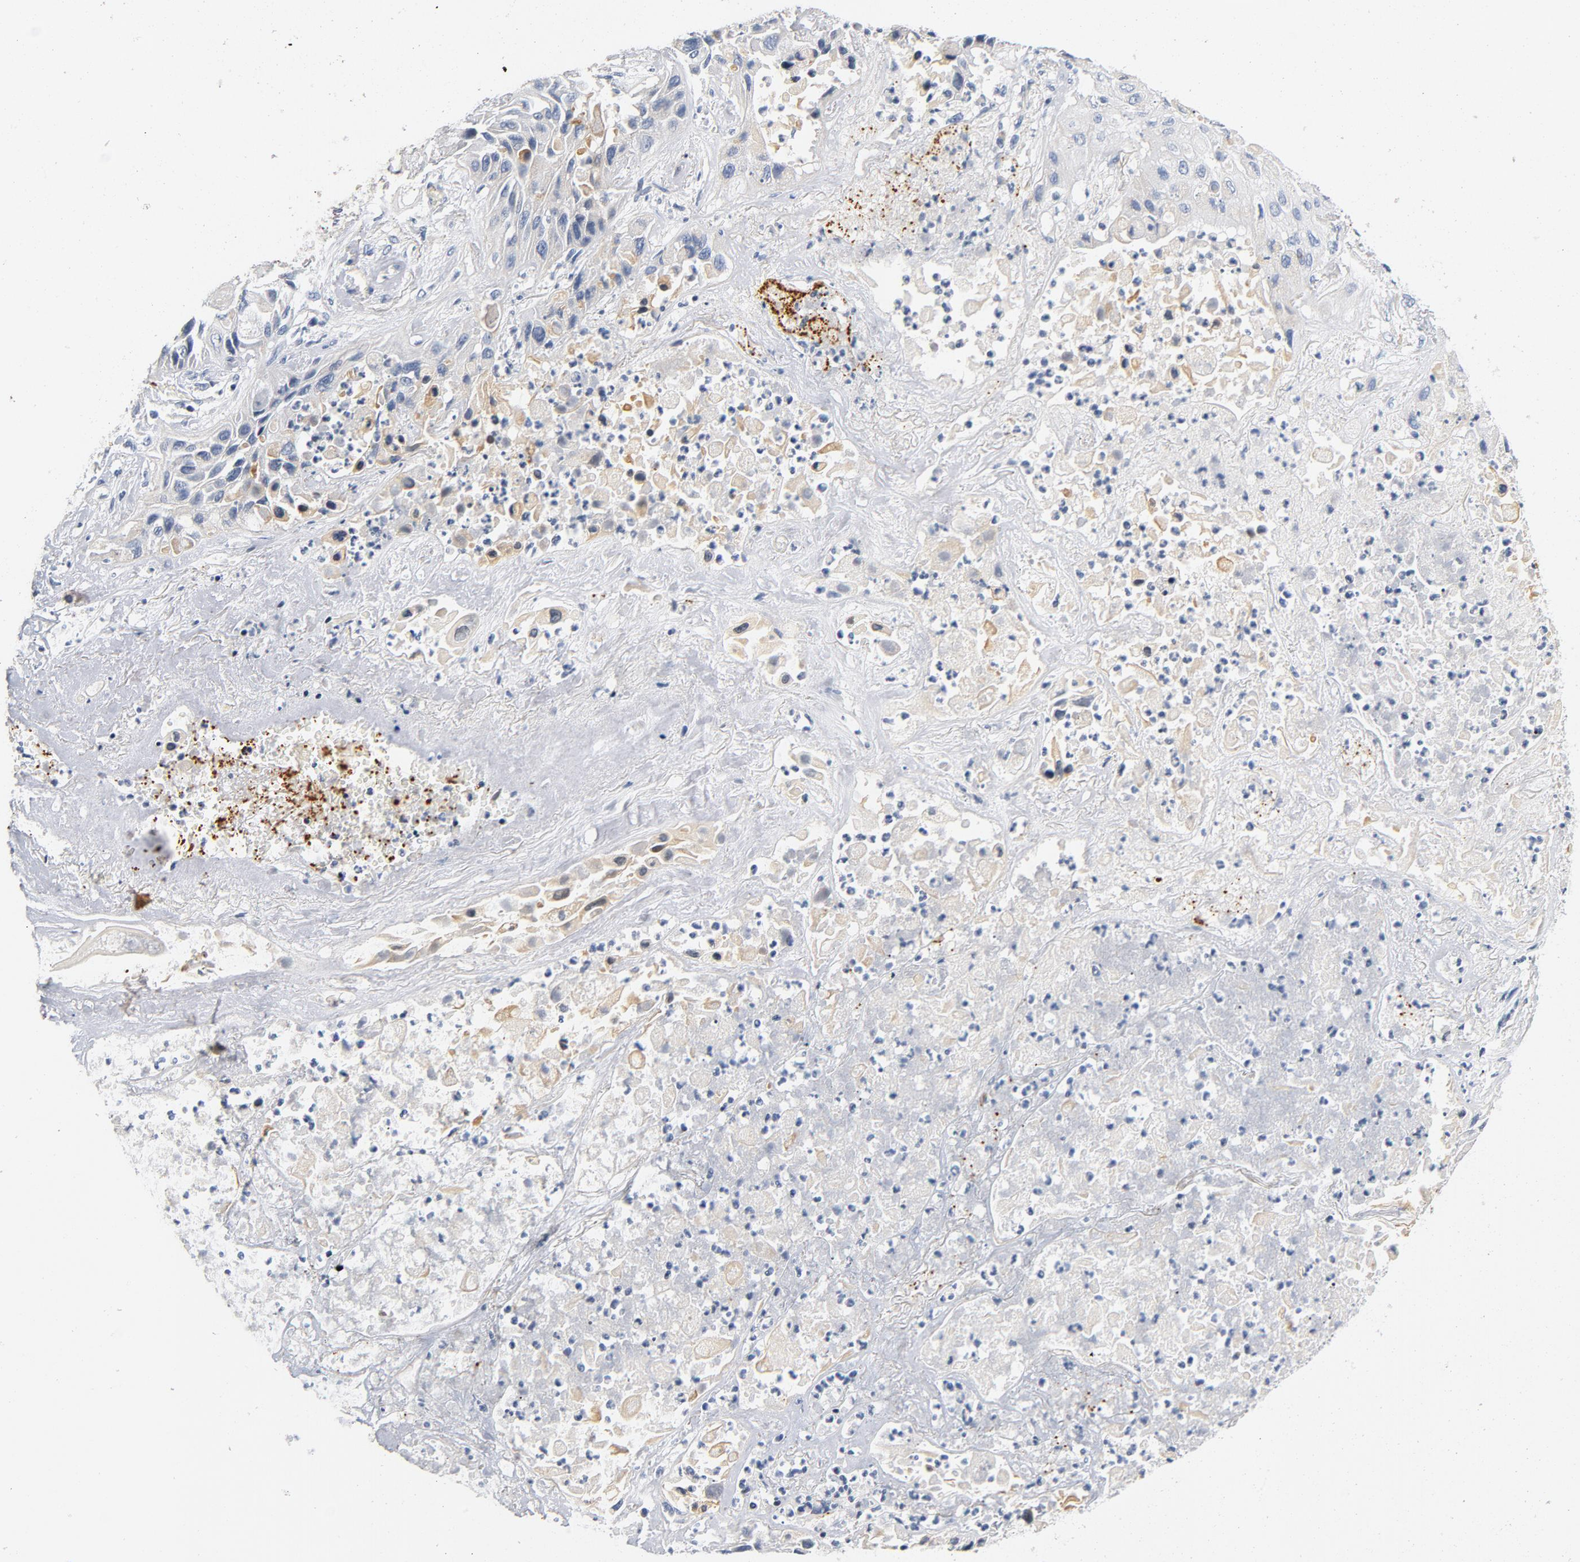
{"staining": {"intensity": "weak", "quantity": "<25%", "location": "cytoplasmic/membranous"}, "tissue": "lung cancer", "cell_type": "Tumor cells", "image_type": "cancer", "snomed": [{"axis": "morphology", "description": "Squamous cell carcinoma, NOS"}, {"axis": "topography", "description": "Lung"}], "caption": "This is a image of immunohistochemistry staining of lung squamous cell carcinoma, which shows no staining in tumor cells.", "gene": "PIM1", "patient": {"sex": "female", "age": 76}}